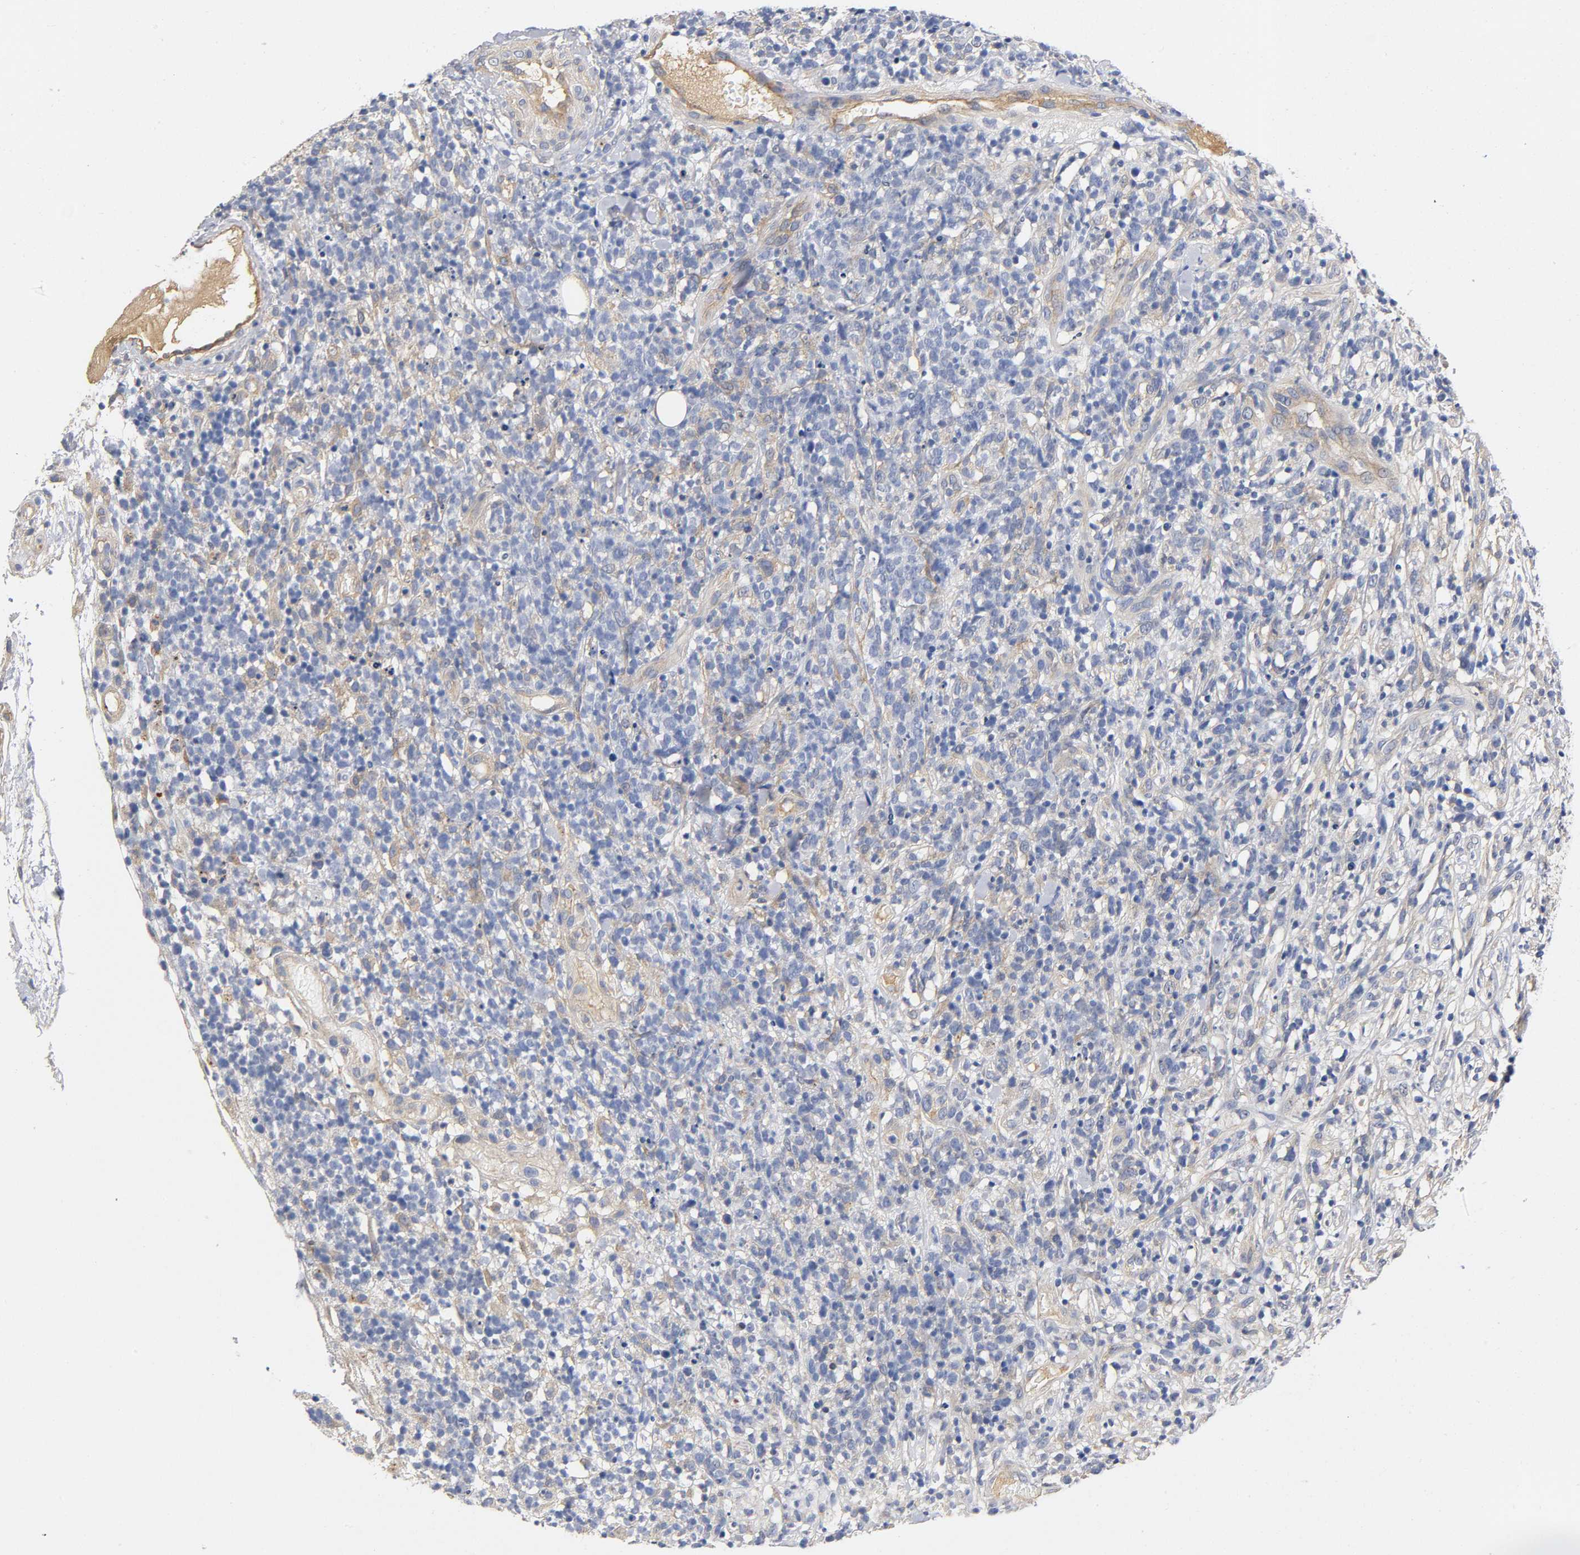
{"staining": {"intensity": "weak", "quantity": "25%-75%", "location": "cytoplasmic/membranous"}, "tissue": "lymphoma", "cell_type": "Tumor cells", "image_type": "cancer", "snomed": [{"axis": "morphology", "description": "Malignant lymphoma, non-Hodgkin's type, High grade"}, {"axis": "topography", "description": "Lymph node"}], "caption": "Immunohistochemistry image of human lymphoma stained for a protein (brown), which exhibits low levels of weak cytoplasmic/membranous positivity in approximately 25%-75% of tumor cells.", "gene": "TNC", "patient": {"sex": "female", "age": 73}}